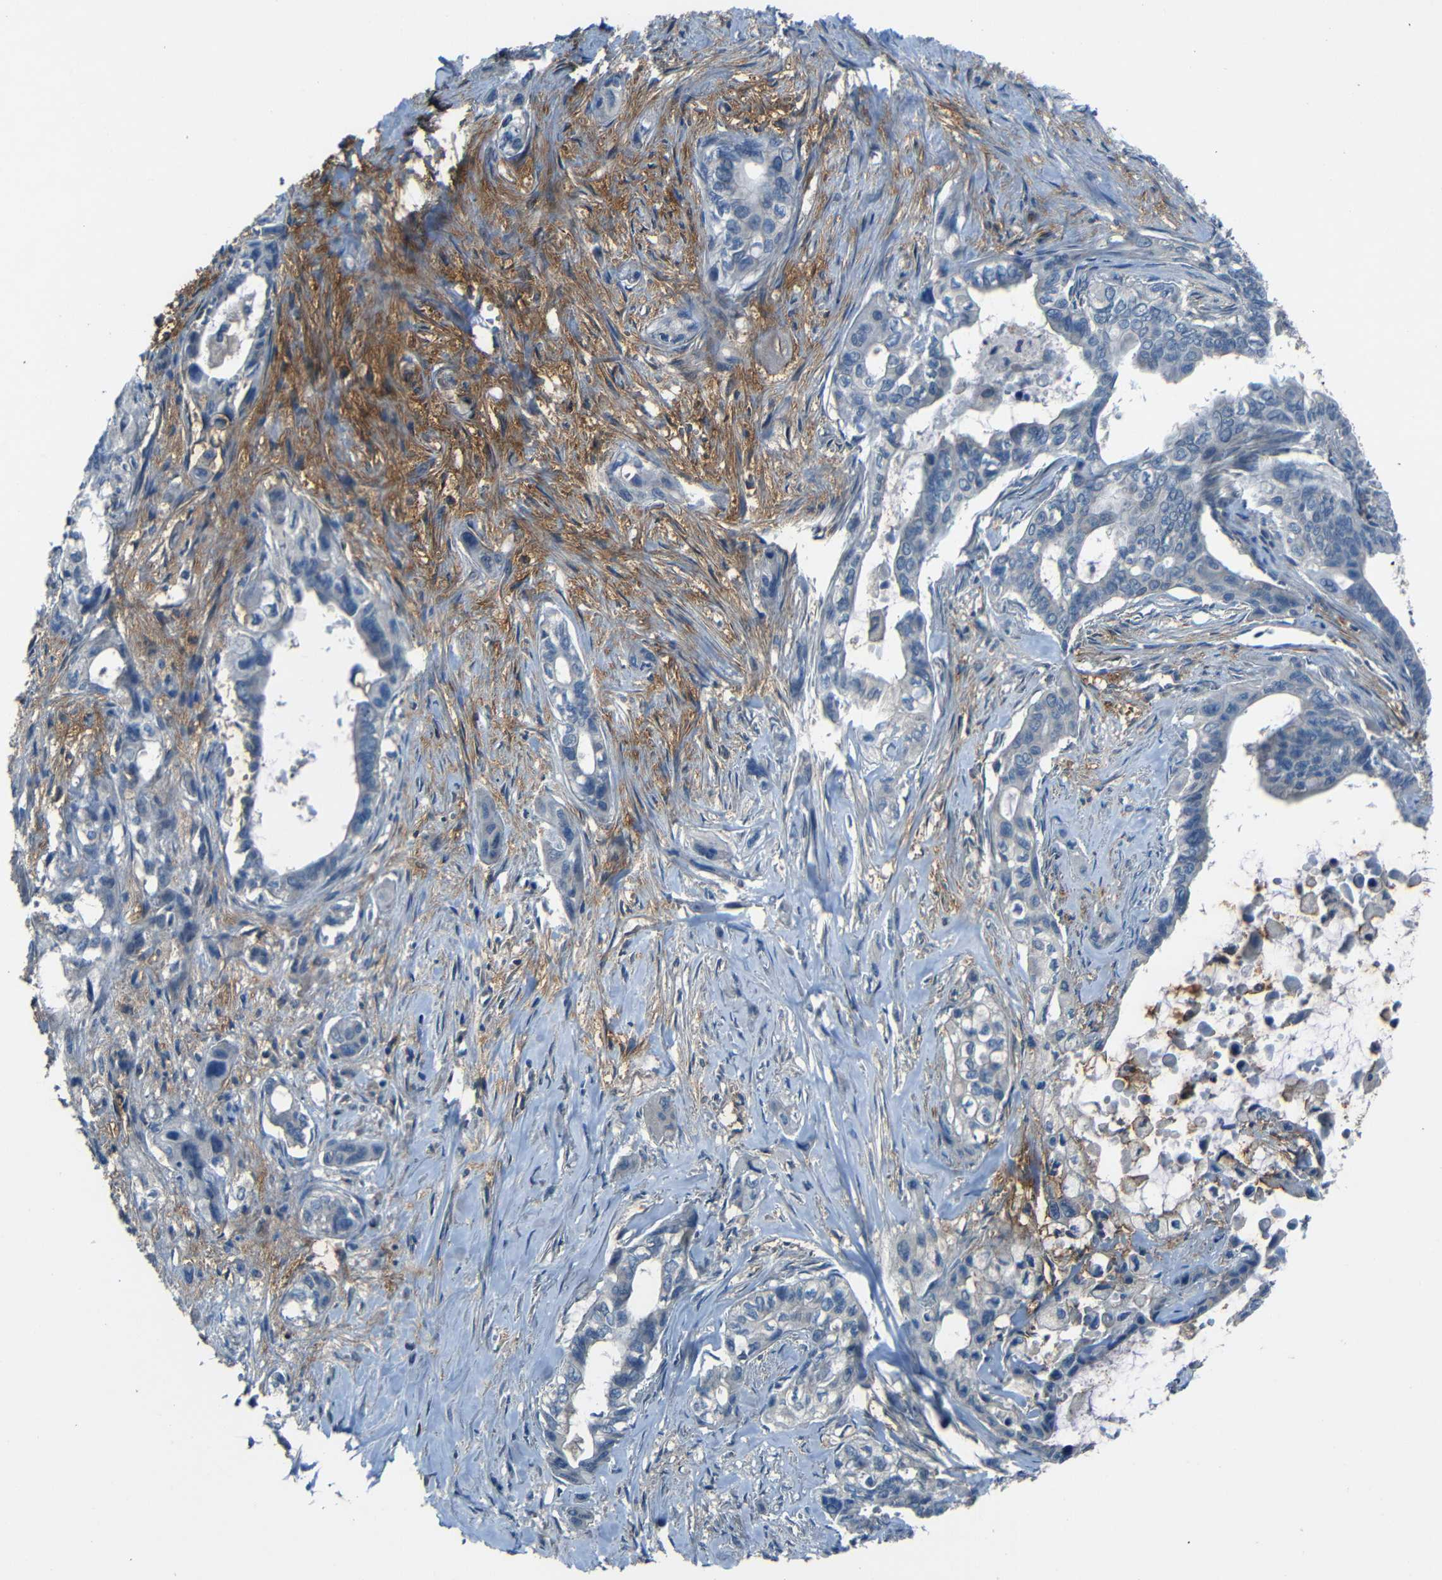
{"staining": {"intensity": "negative", "quantity": "none", "location": "none"}, "tissue": "pancreatic cancer", "cell_type": "Tumor cells", "image_type": "cancer", "snomed": [{"axis": "morphology", "description": "Adenocarcinoma, NOS"}, {"axis": "topography", "description": "Pancreas"}], "caption": "Tumor cells show no significant positivity in adenocarcinoma (pancreatic).", "gene": "SLA", "patient": {"sex": "male", "age": 73}}